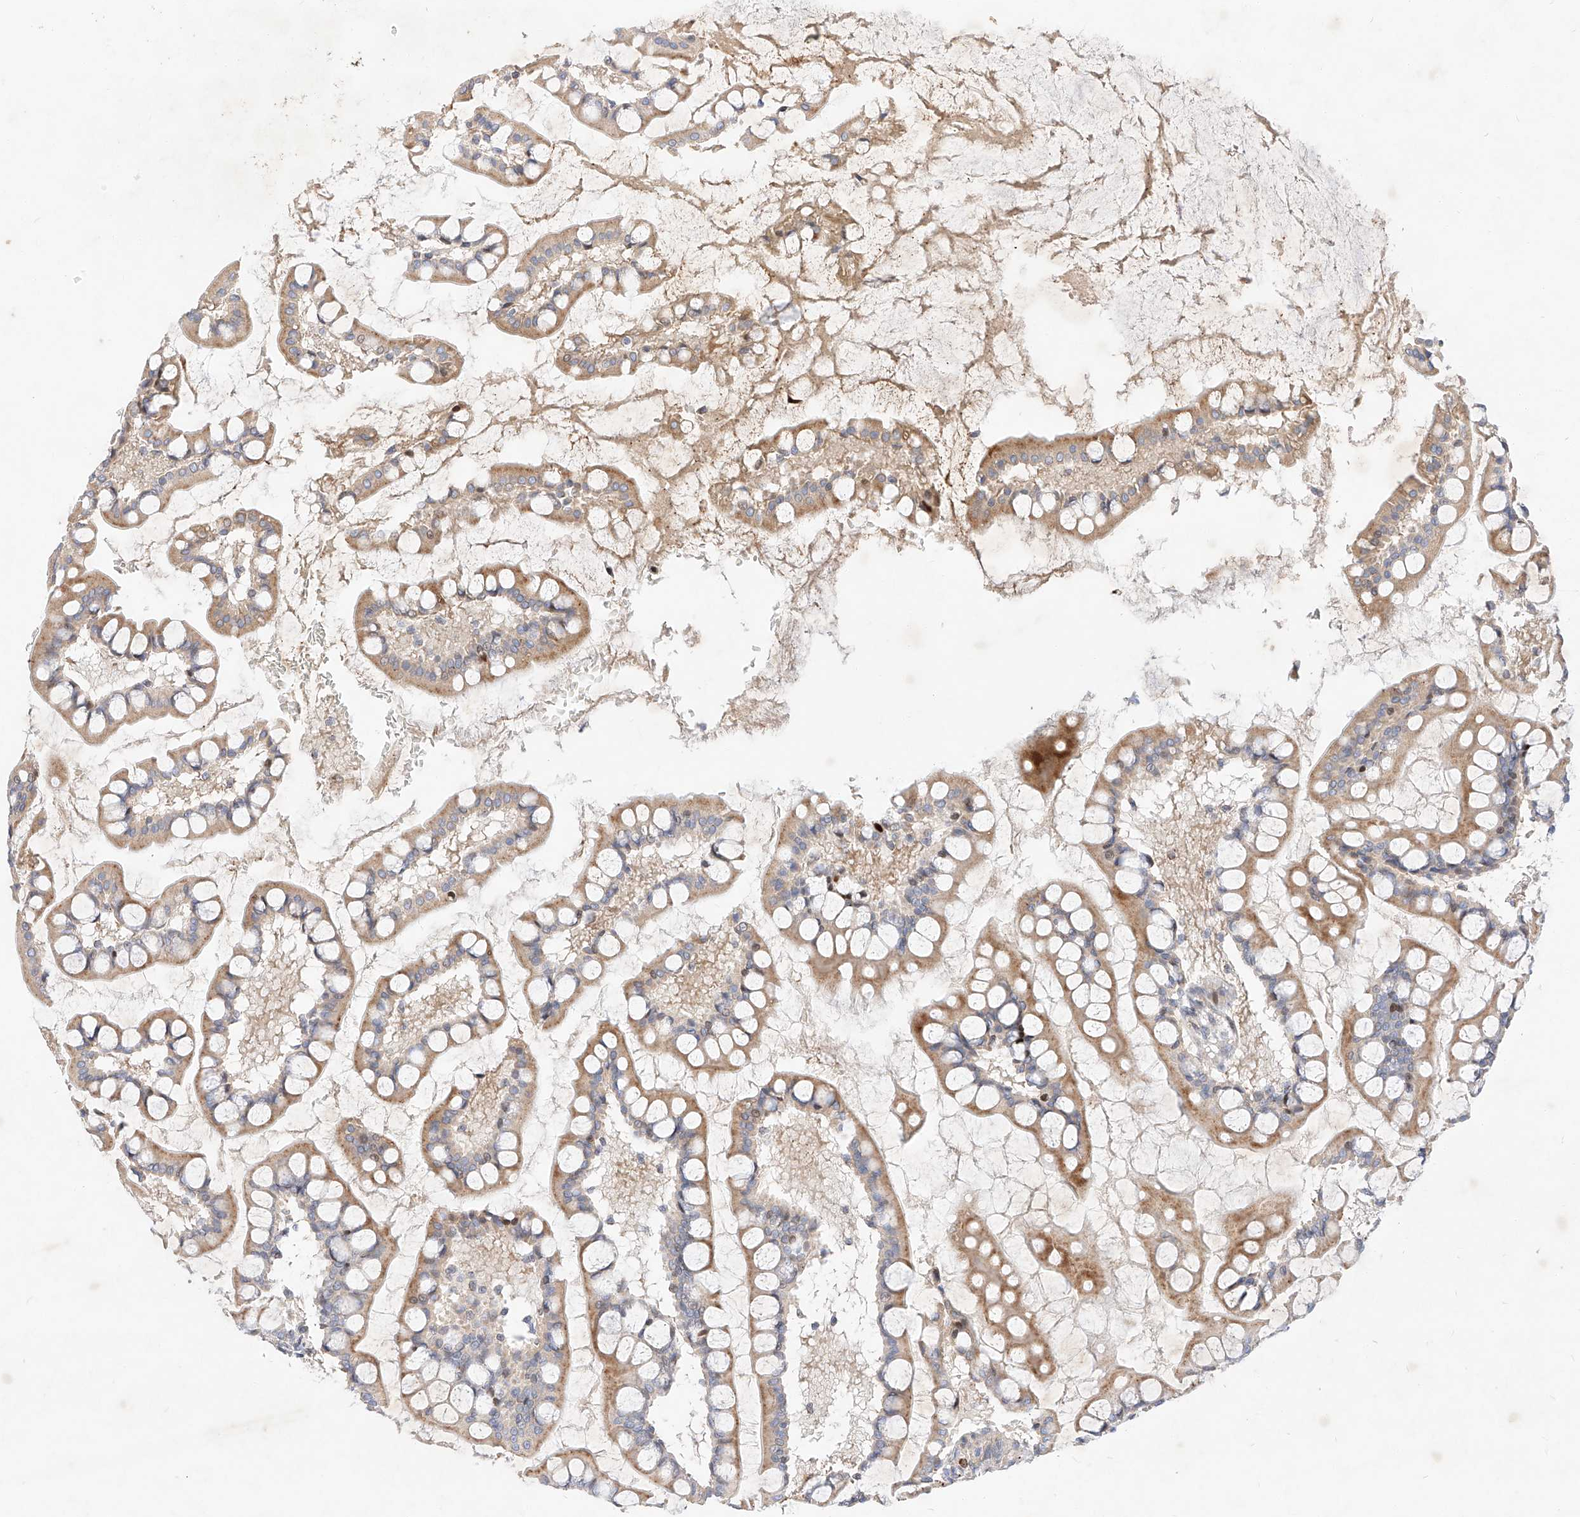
{"staining": {"intensity": "moderate", "quantity": ">75%", "location": "cytoplasmic/membranous"}, "tissue": "small intestine", "cell_type": "Glandular cells", "image_type": "normal", "snomed": [{"axis": "morphology", "description": "Normal tissue, NOS"}, {"axis": "topography", "description": "Small intestine"}], "caption": "Immunohistochemical staining of normal human small intestine shows moderate cytoplasmic/membranous protein staining in about >75% of glandular cells.", "gene": "OSGEPL1", "patient": {"sex": "male", "age": 52}}